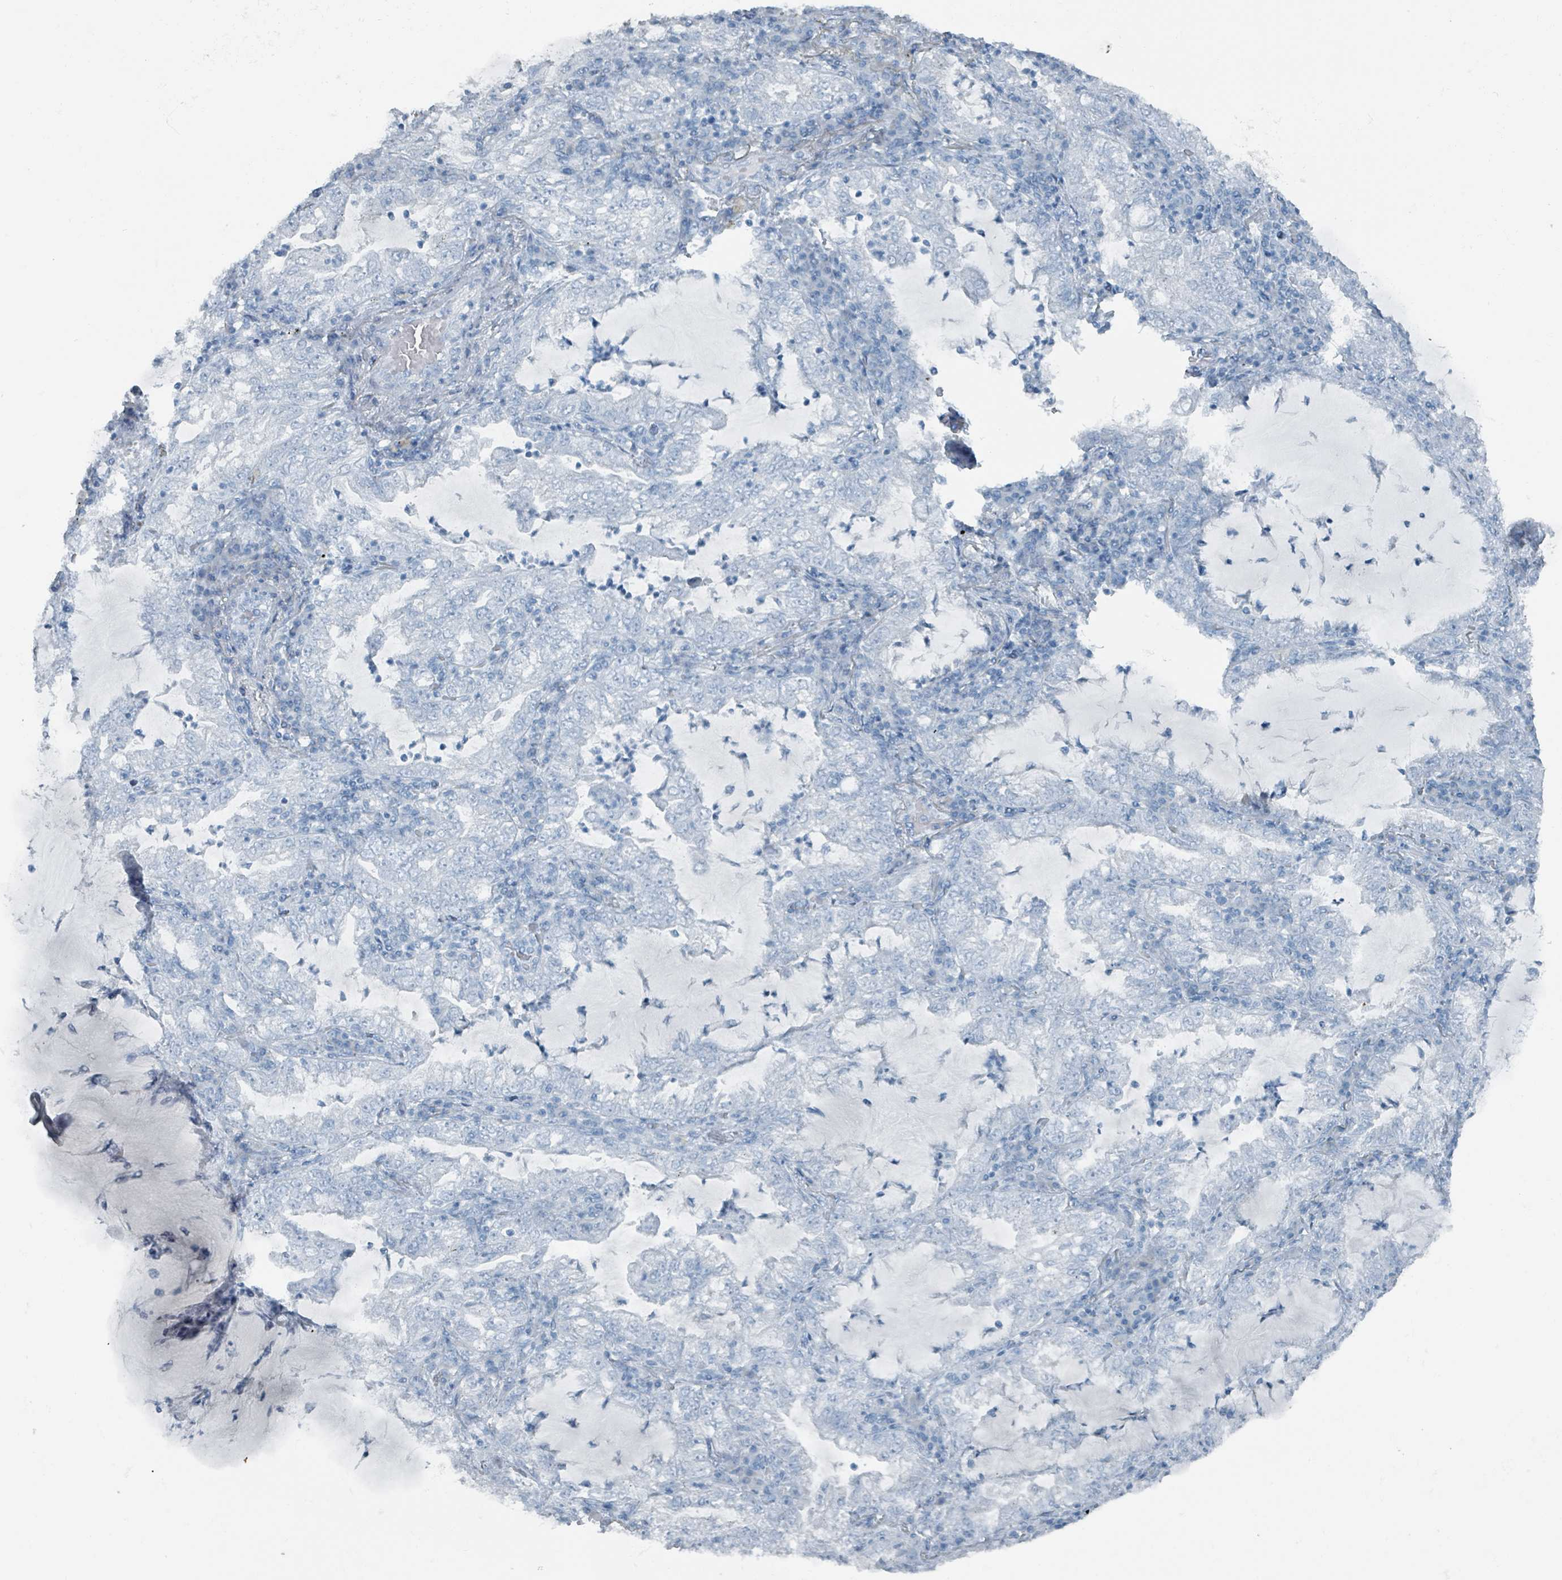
{"staining": {"intensity": "negative", "quantity": "none", "location": "none"}, "tissue": "lung cancer", "cell_type": "Tumor cells", "image_type": "cancer", "snomed": [{"axis": "morphology", "description": "Adenocarcinoma, NOS"}, {"axis": "topography", "description": "Lung"}], "caption": "There is no significant positivity in tumor cells of lung adenocarcinoma.", "gene": "GAMT", "patient": {"sex": "female", "age": 73}}